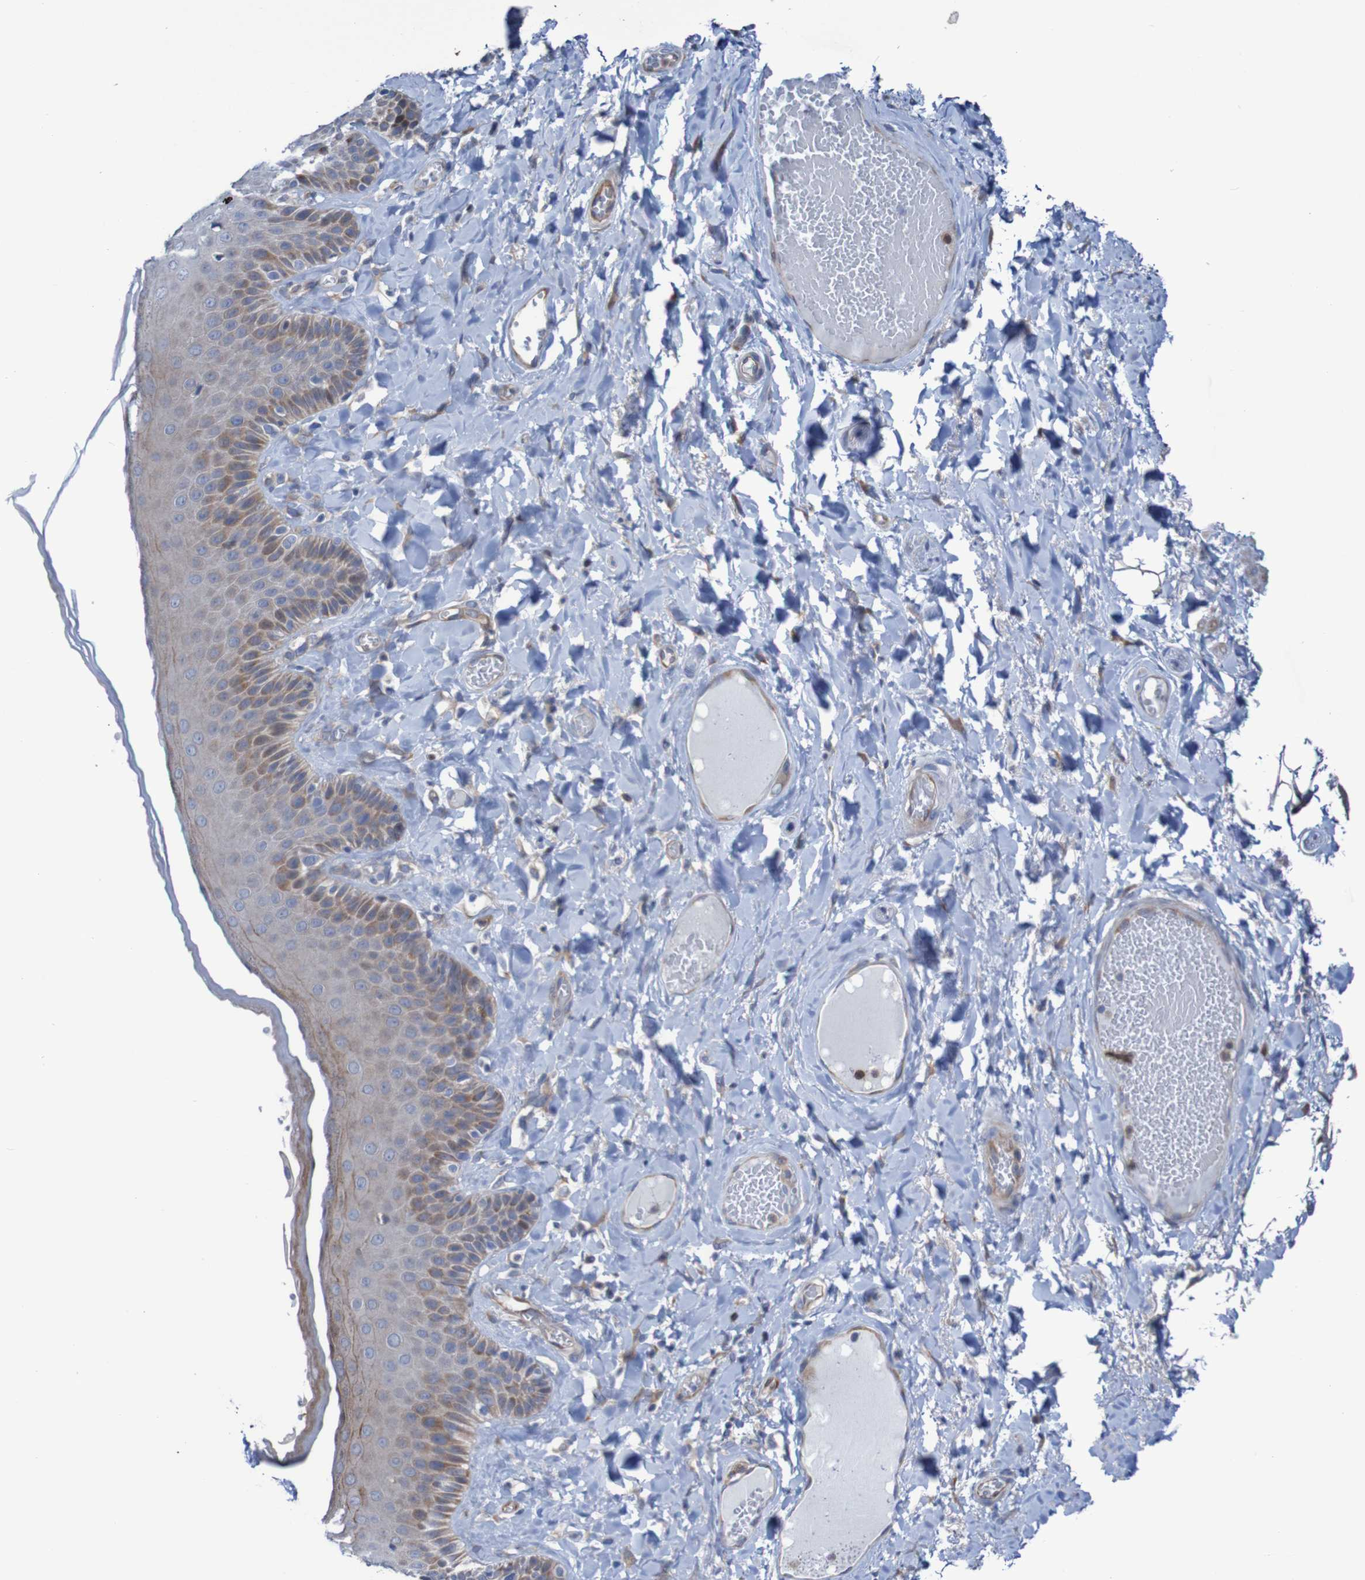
{"staining": {"intensity": "moderate", "quantity": "25%-75%", "location": "cytoplasmic/membranous"}, "tissue": "skin", "cell_type": "Epidermal cells", "image_type": "normal", "snomed": [{"axis": "morphology", "description": "Normal tissue, NOS"}, {"axis": "topography", "description": "Anal"}], "caption": "Protein expression analysis of unremarkable skin reveals moderate cytoplasmic/membranous positivity in approximately 25%-75% of epidermal cells.", "gene": "ANGPT4", "patient": {"sex": "male", "age": 69}}